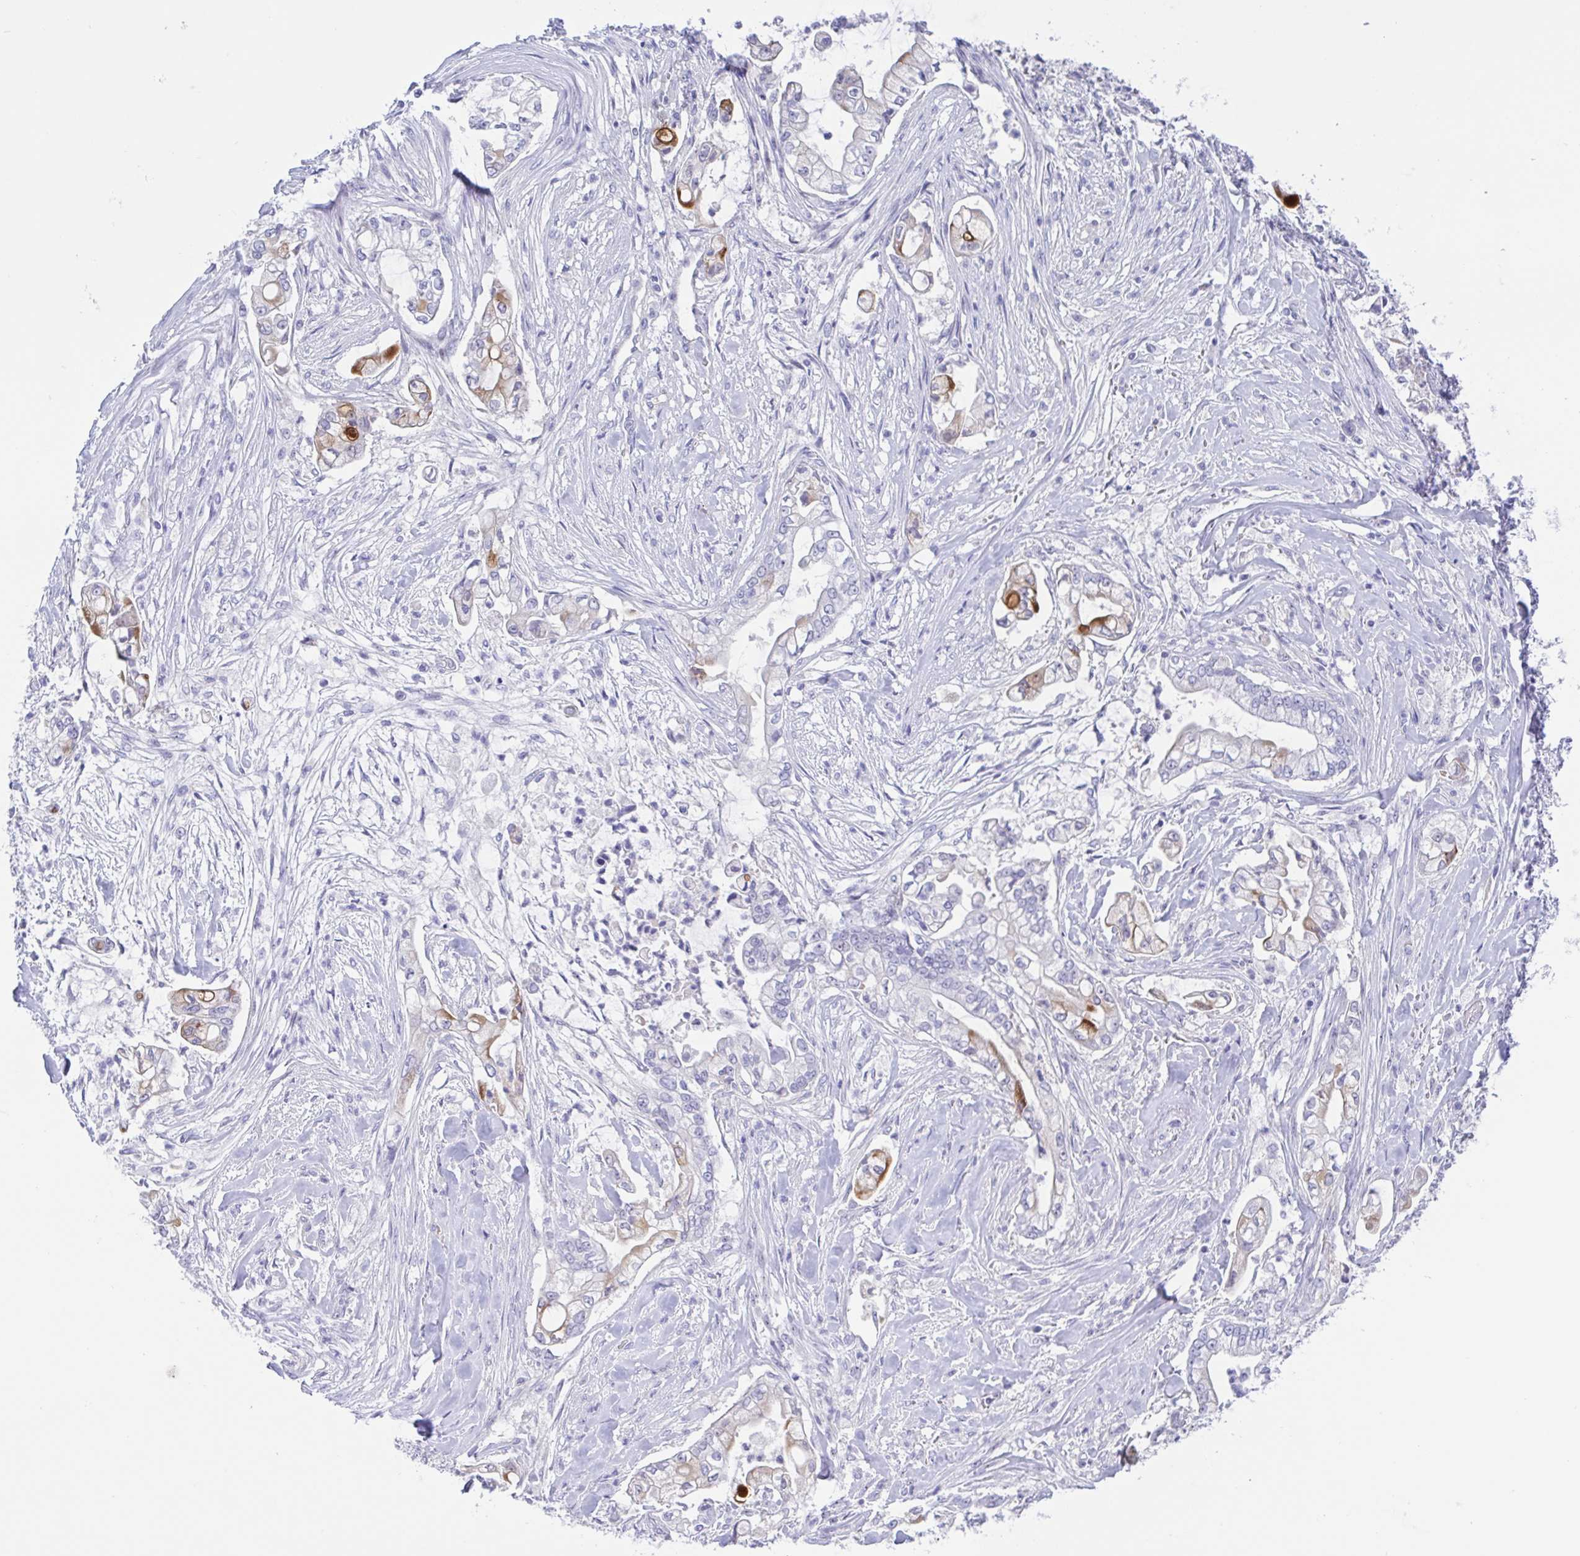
{"staining": {"intensity": "moderate", "quantity": "<25%", "location": "cytoplasmic/membranous"}, "tissue": "pancreatic cancer", "cell_type": "Tumor cells", "image_type": "cancer", "snomed": [{"axis": "morphology", "description": "Adenocarcinoma, NOS"}, {"axis": "topography", "description": "Pancreas"}], "caption": "Immunohistochemical staining of pancreatic cancer (adenocarcinoma) exhibits moderate cytoplasmic/membranous protein positivity in approximately <25% of tumor cells. (DAB (3,3'-diaminobenzidine) = brown stain, brightfield microscopy at high magnification).", "gene": "MUCL3", "patient": {"sex": "female", "age": 69}}